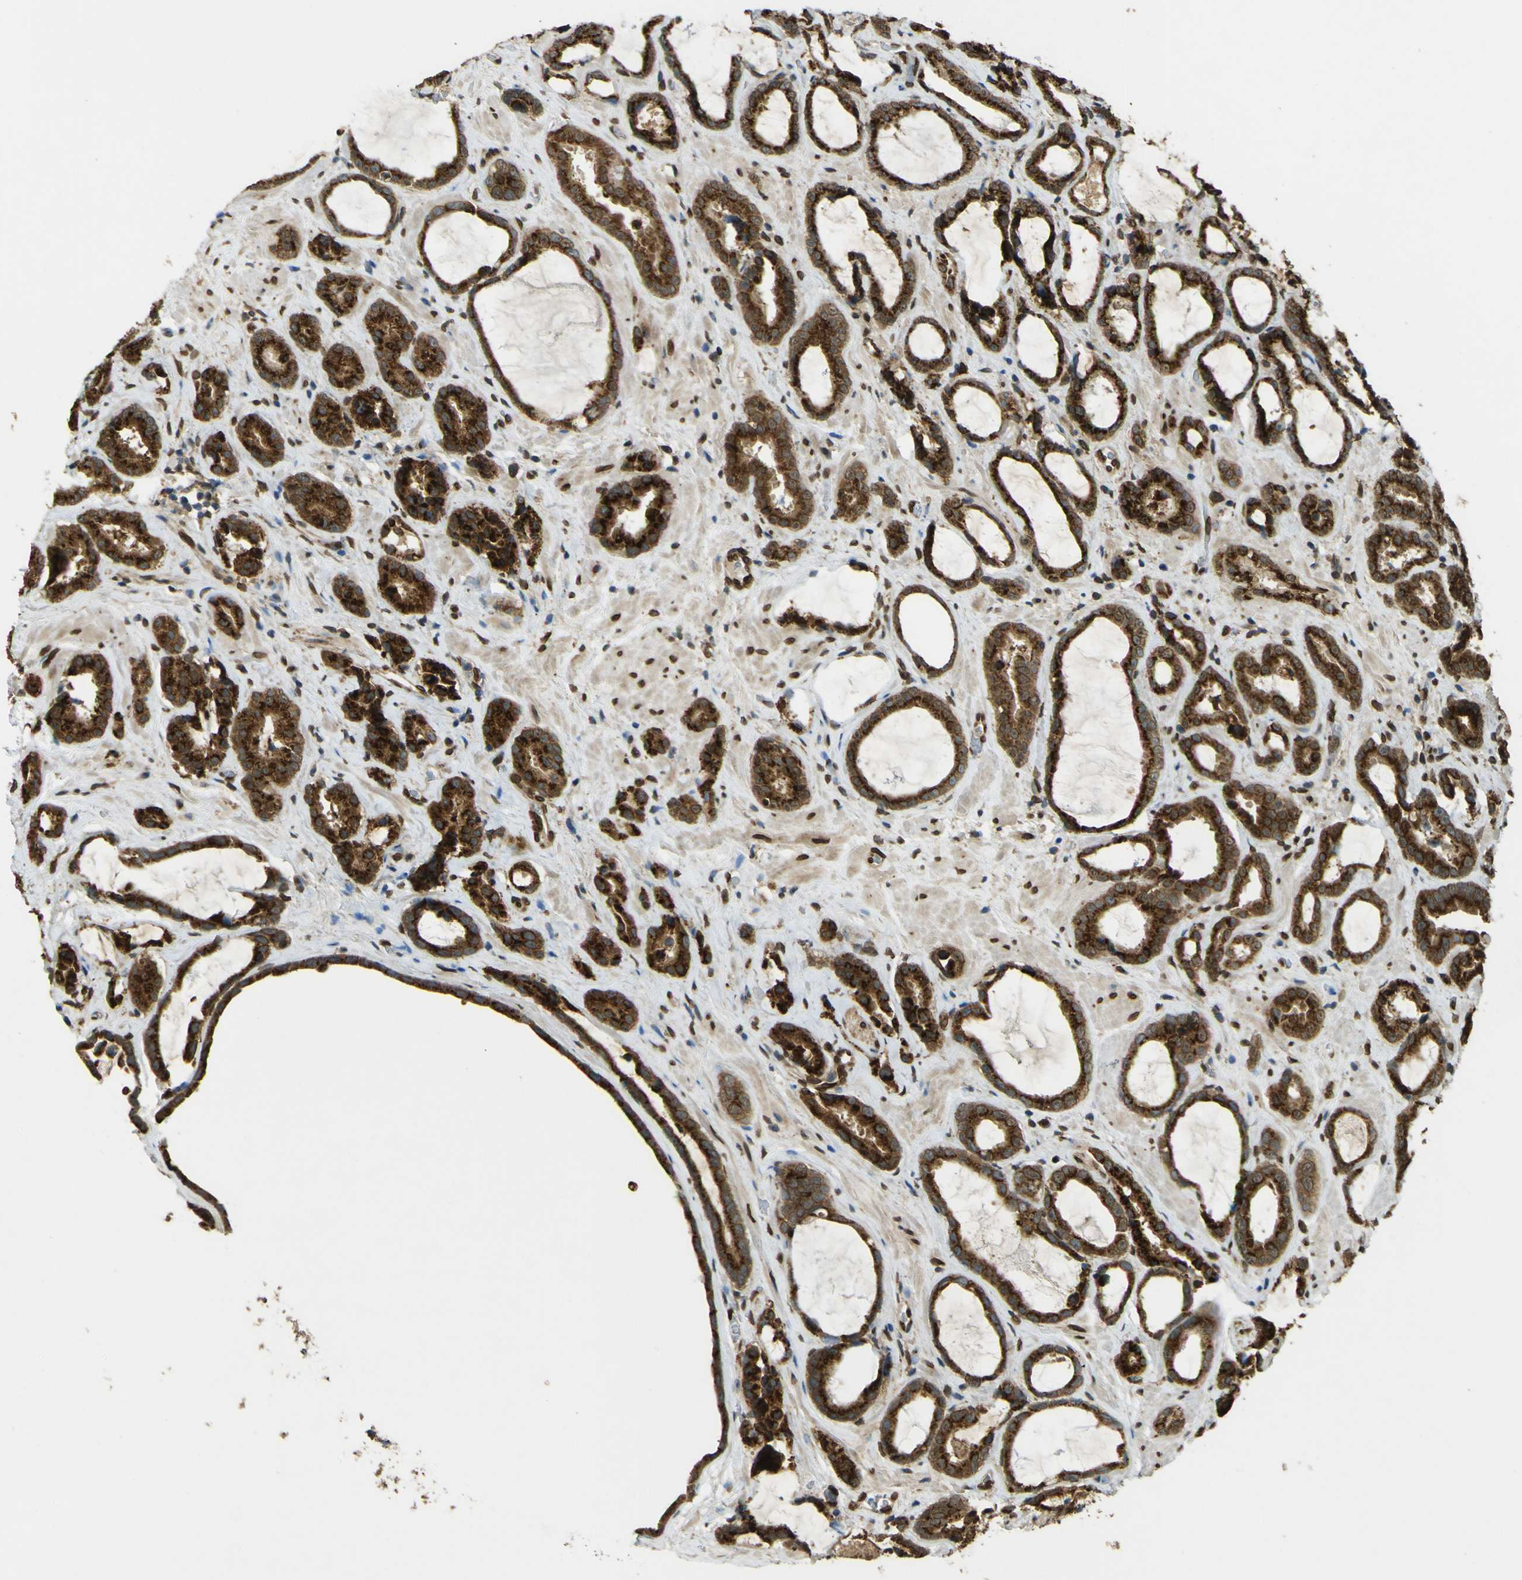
{"staining": {"intensity": "strong", "quantity": ">75%", "location": "cytoplasmic/membranous"}, "tissue": "prostate cancer", "cell_type": "Tumor cells", "image_type": "cancer", "snomed": [{"axis": "morphology", "description": "Adenocarcinoma, Low grade"}, {"axis": "topography", "description": "Prostate"}], "caption": "Brown immunohistochemical staining in prostate cancer demonstrates strong cytoplasmic/membranous expression in about >75% of tumor cells.", "gene": "GALNT1", "patient": {"sex": "male", "age": 60}}